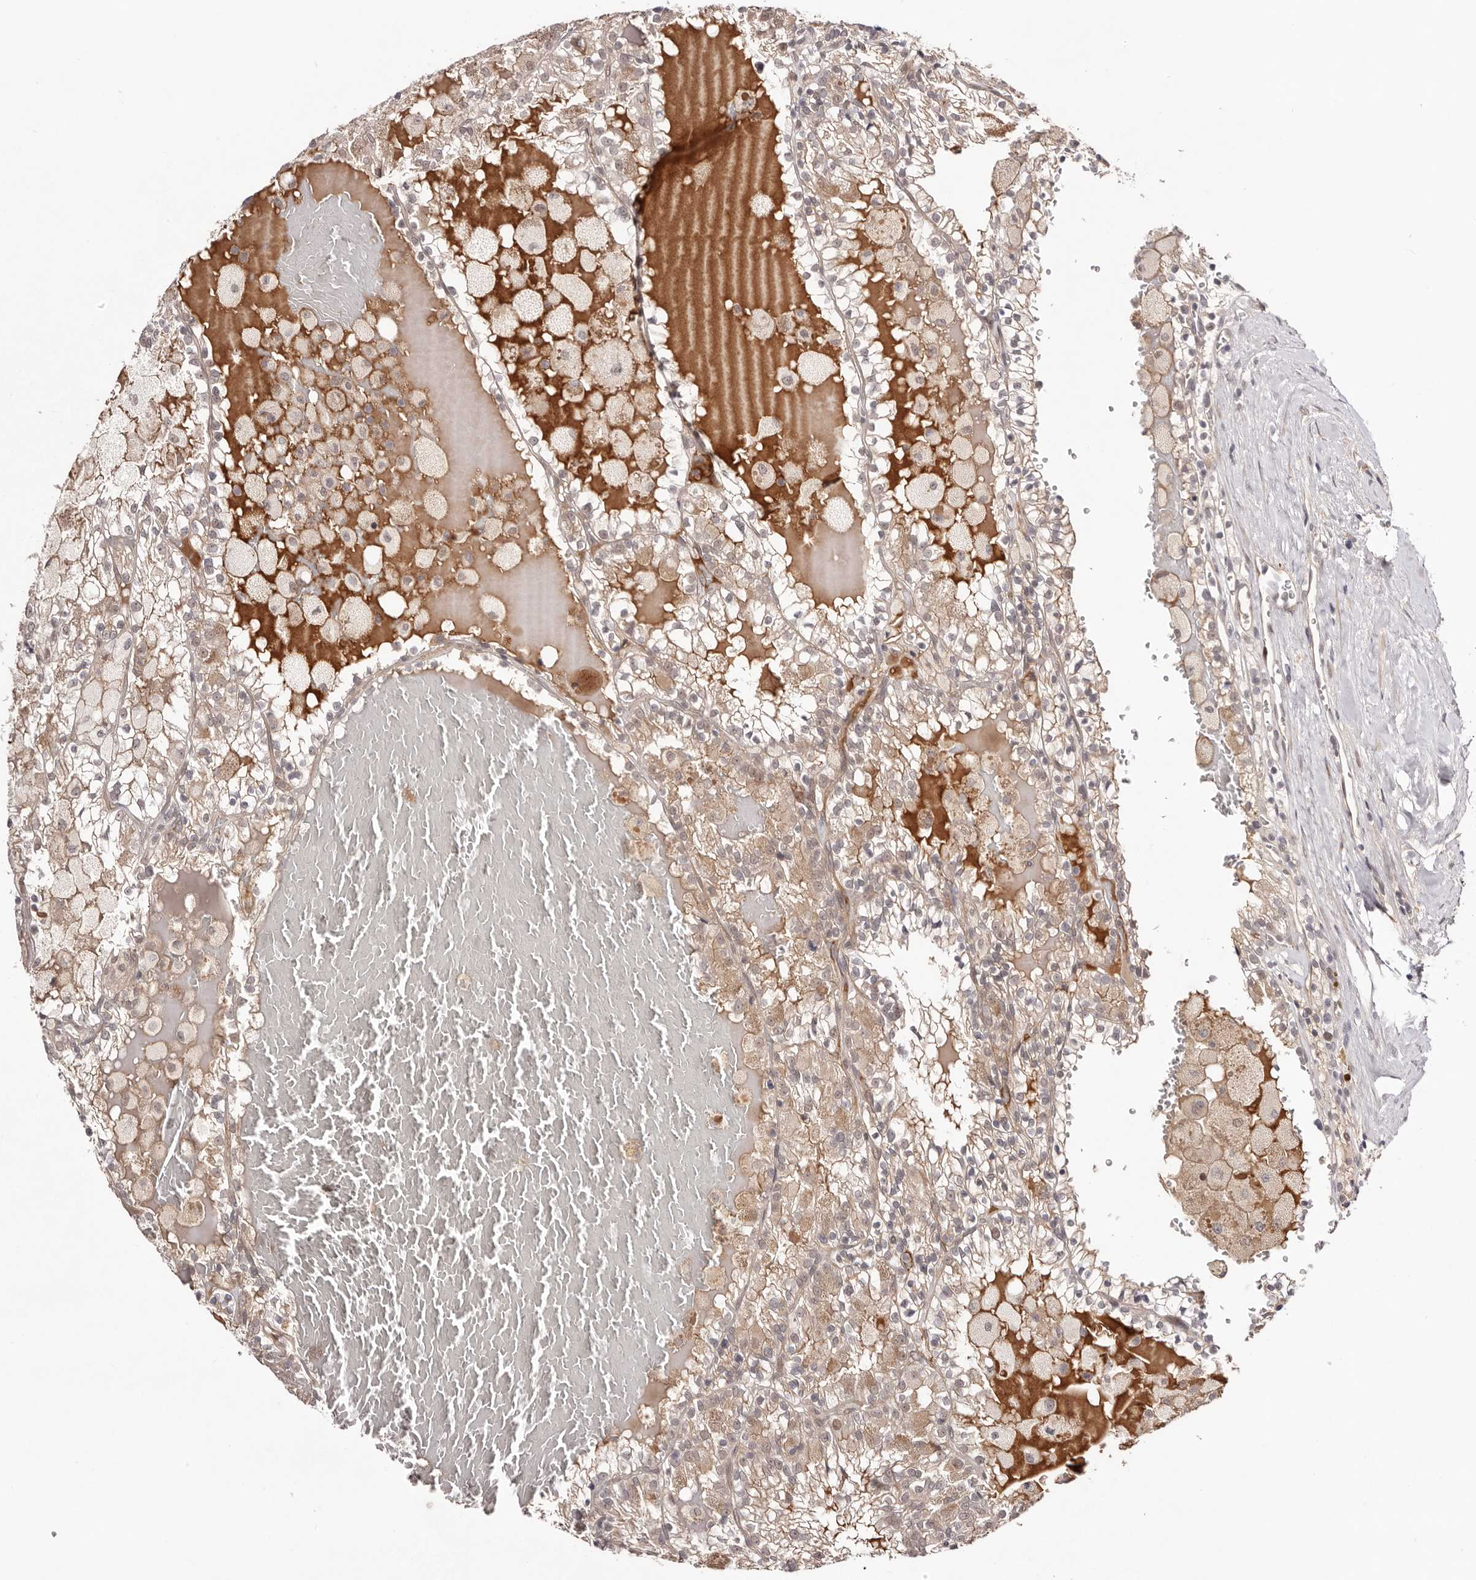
{"staining": {"intensity": "weak", "quantity": "<25%", "location": "cytoplasmic/membranous"}, "tissue": "renal cancer", "cell_type": "Tumor cells", "image_type": "cancer", "snomed": [{"axis": "morphology", "description": "Adenocarcinoma, NOS"}, {"axis": "topography", "description": "Kidney"}], "caption": "Human renal adenocarcinoma stained for a protein using IHC displays no positivity in tumor cells.", "gene": "EGR3", "patient": {"sex": "female", "age": 56}}